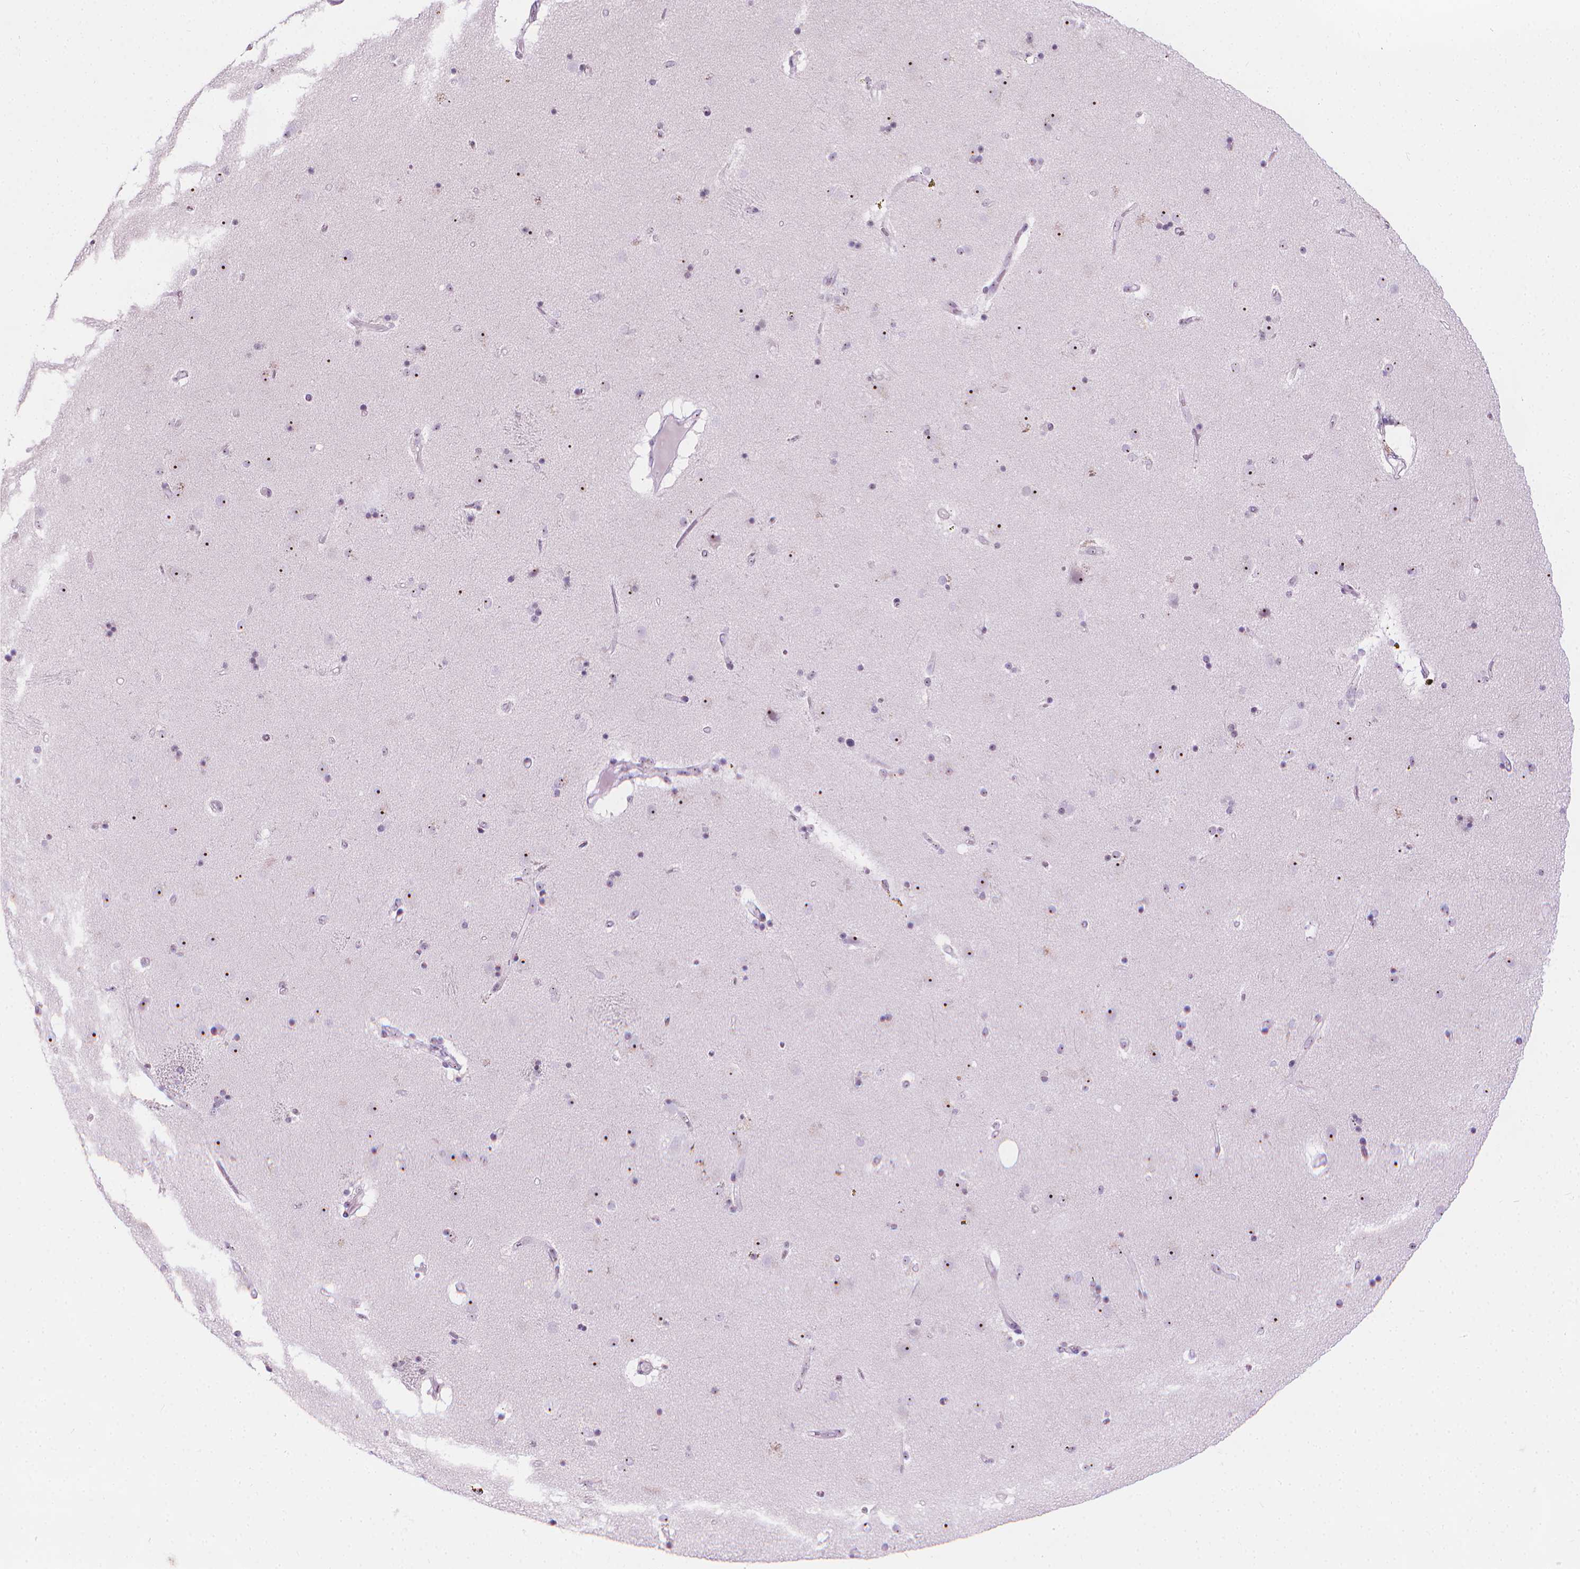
{"staining": {"intensity": "negative", "quantity": "none", "location": "none"}, "tissue": "caudate", "cell_type": "Glial cells", "image_type": "normal", "snomed": [{"axis": "morphology", "description": "Normal tissue, NOS"}, {"axis": "topography", "description": "Lateral ventricle wall"}], "caption": "IHC micrograph of benign caudate: caudate stained with DAB shows no significant protein positivity in glial cells.", "gene": "NOL7", "patient": {"sex": "female", "age": 71}}